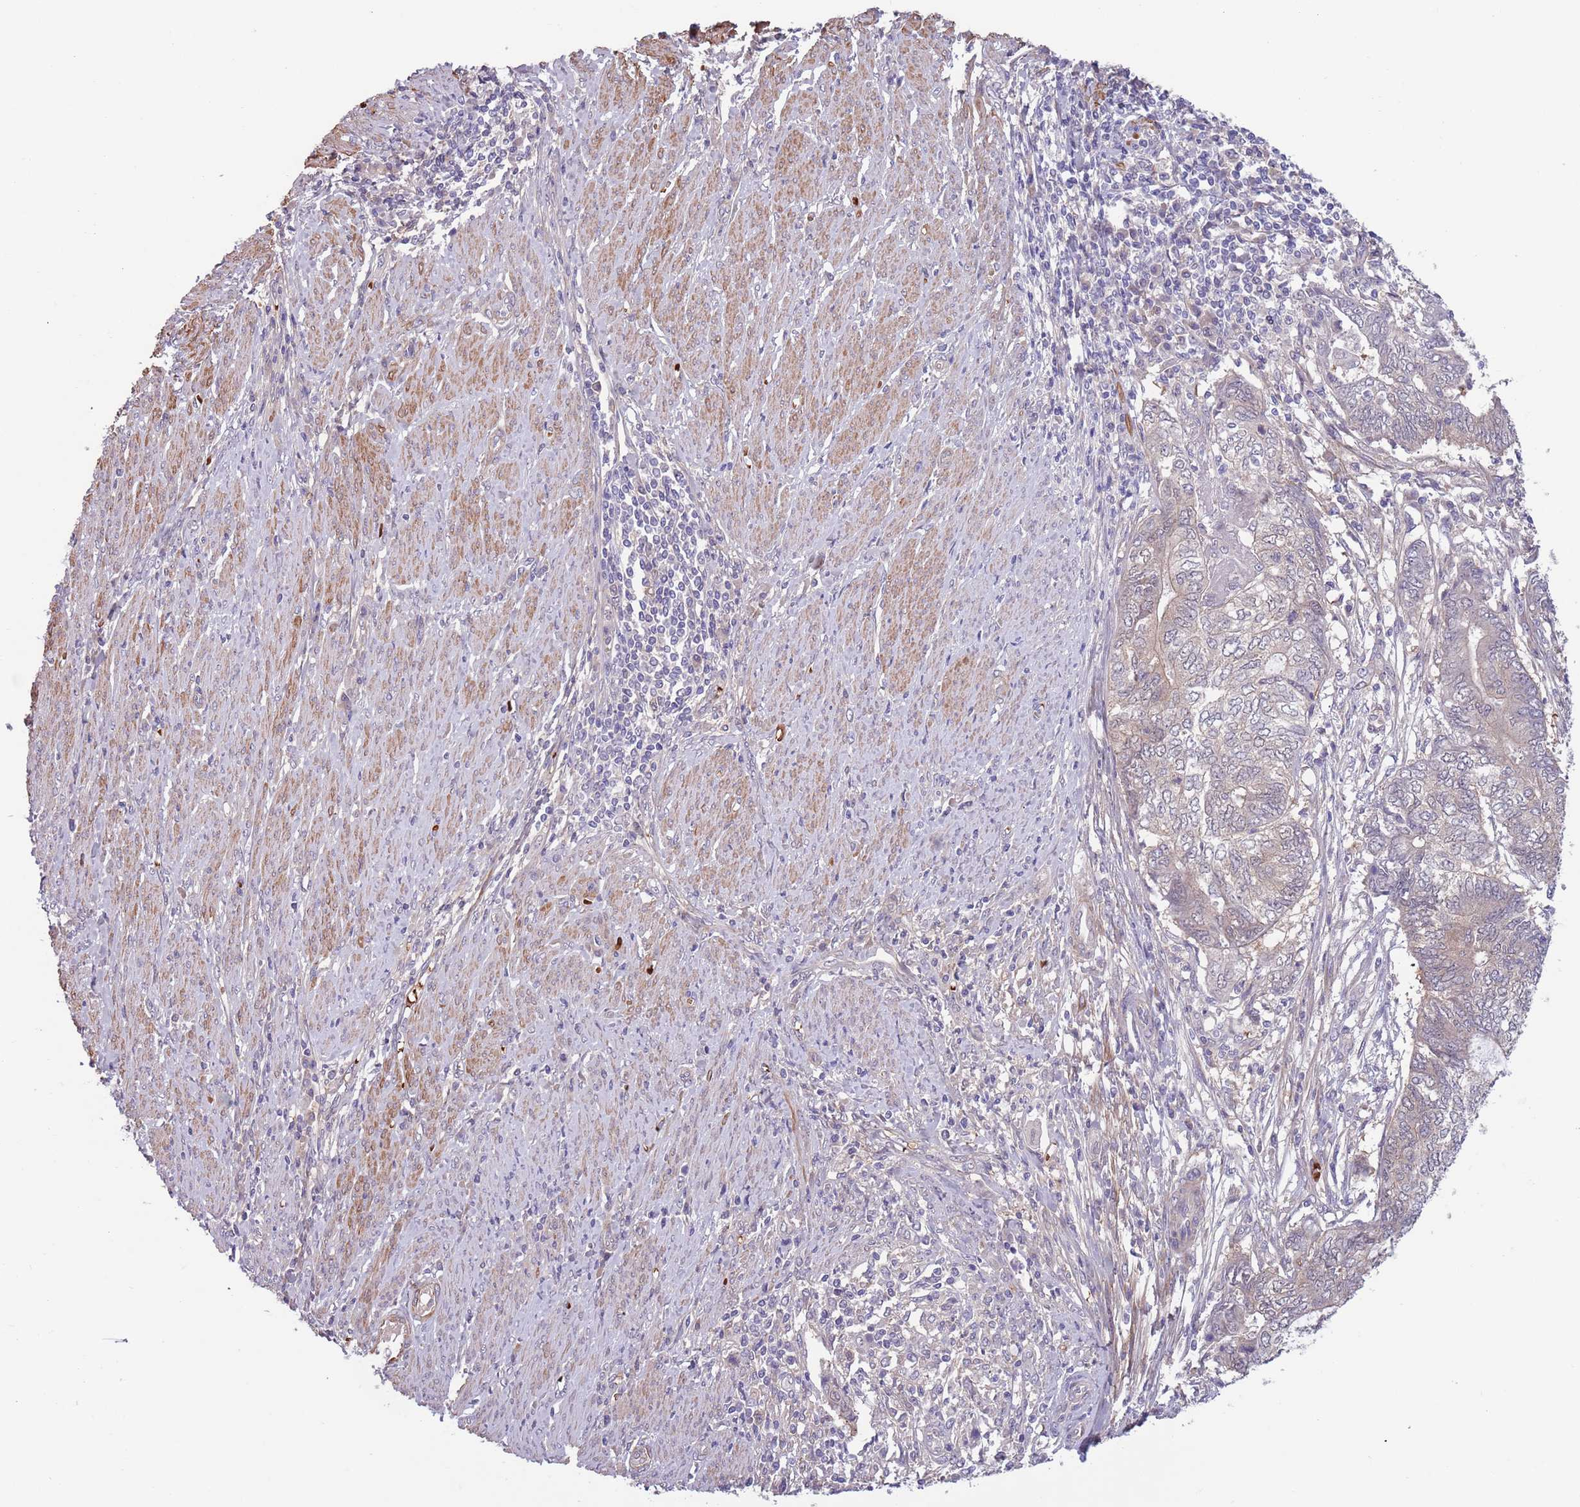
{"staining": {"intensity": "negative", "quantity": "none", "location": "none"}, "tissue": "endometrial cancer", "cell_type": "Tumor cells", "image_type": "cancer", "snomed": [{"axis": "morphology", "description": "Adenocarcinoma, NOS"}, {"axis": "topography", "description": "Uterus"}, {"axis": "topography", "description": "Endometrium"}], "caption": "Tumor cells are negative for brown protein staining in adenocarcinoma (endometrial).", "gene": "CLNS1A", "patient": {"sex": "female", "age": 70}}